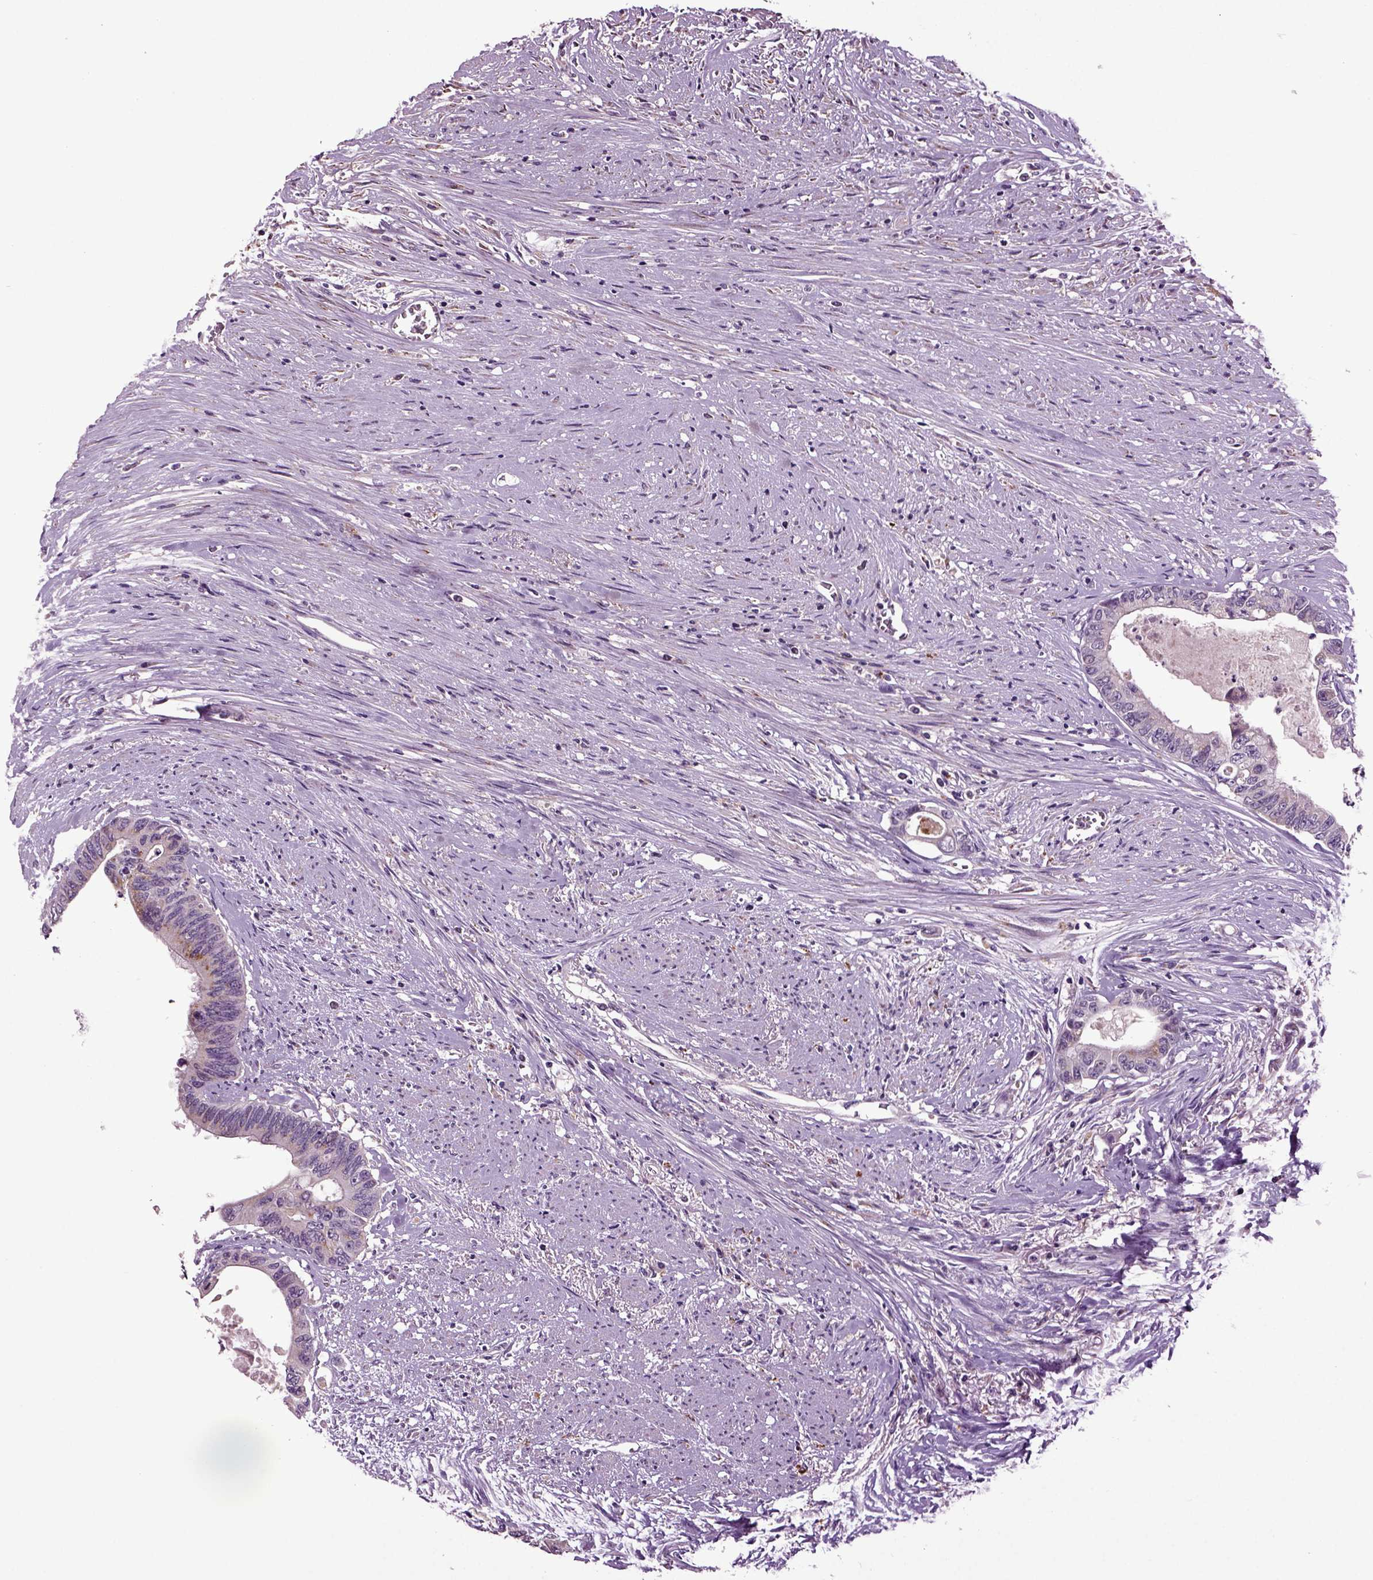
{"staining": {"intensity": "moderate", "quantity": "<25%", "location": "cytoplasmic/membranous"}, "tissue": "colorectal cancer", "cell_type": "Tumor cells", "image_type": "cancer", "snomed": [{"axis": "morphology", "description": "Adenocarcinoma, NOS"}, {"axis": "topography", "description": "Rectum"}], "caption": "Colorectal cancer stained with a brown dye demonstrates moderate cytoplasmic/membranous positive expression in approximately <25% of tumor cells.", "gene": "SLC17A6", "patient": {"sex": "male", "age": 59}}